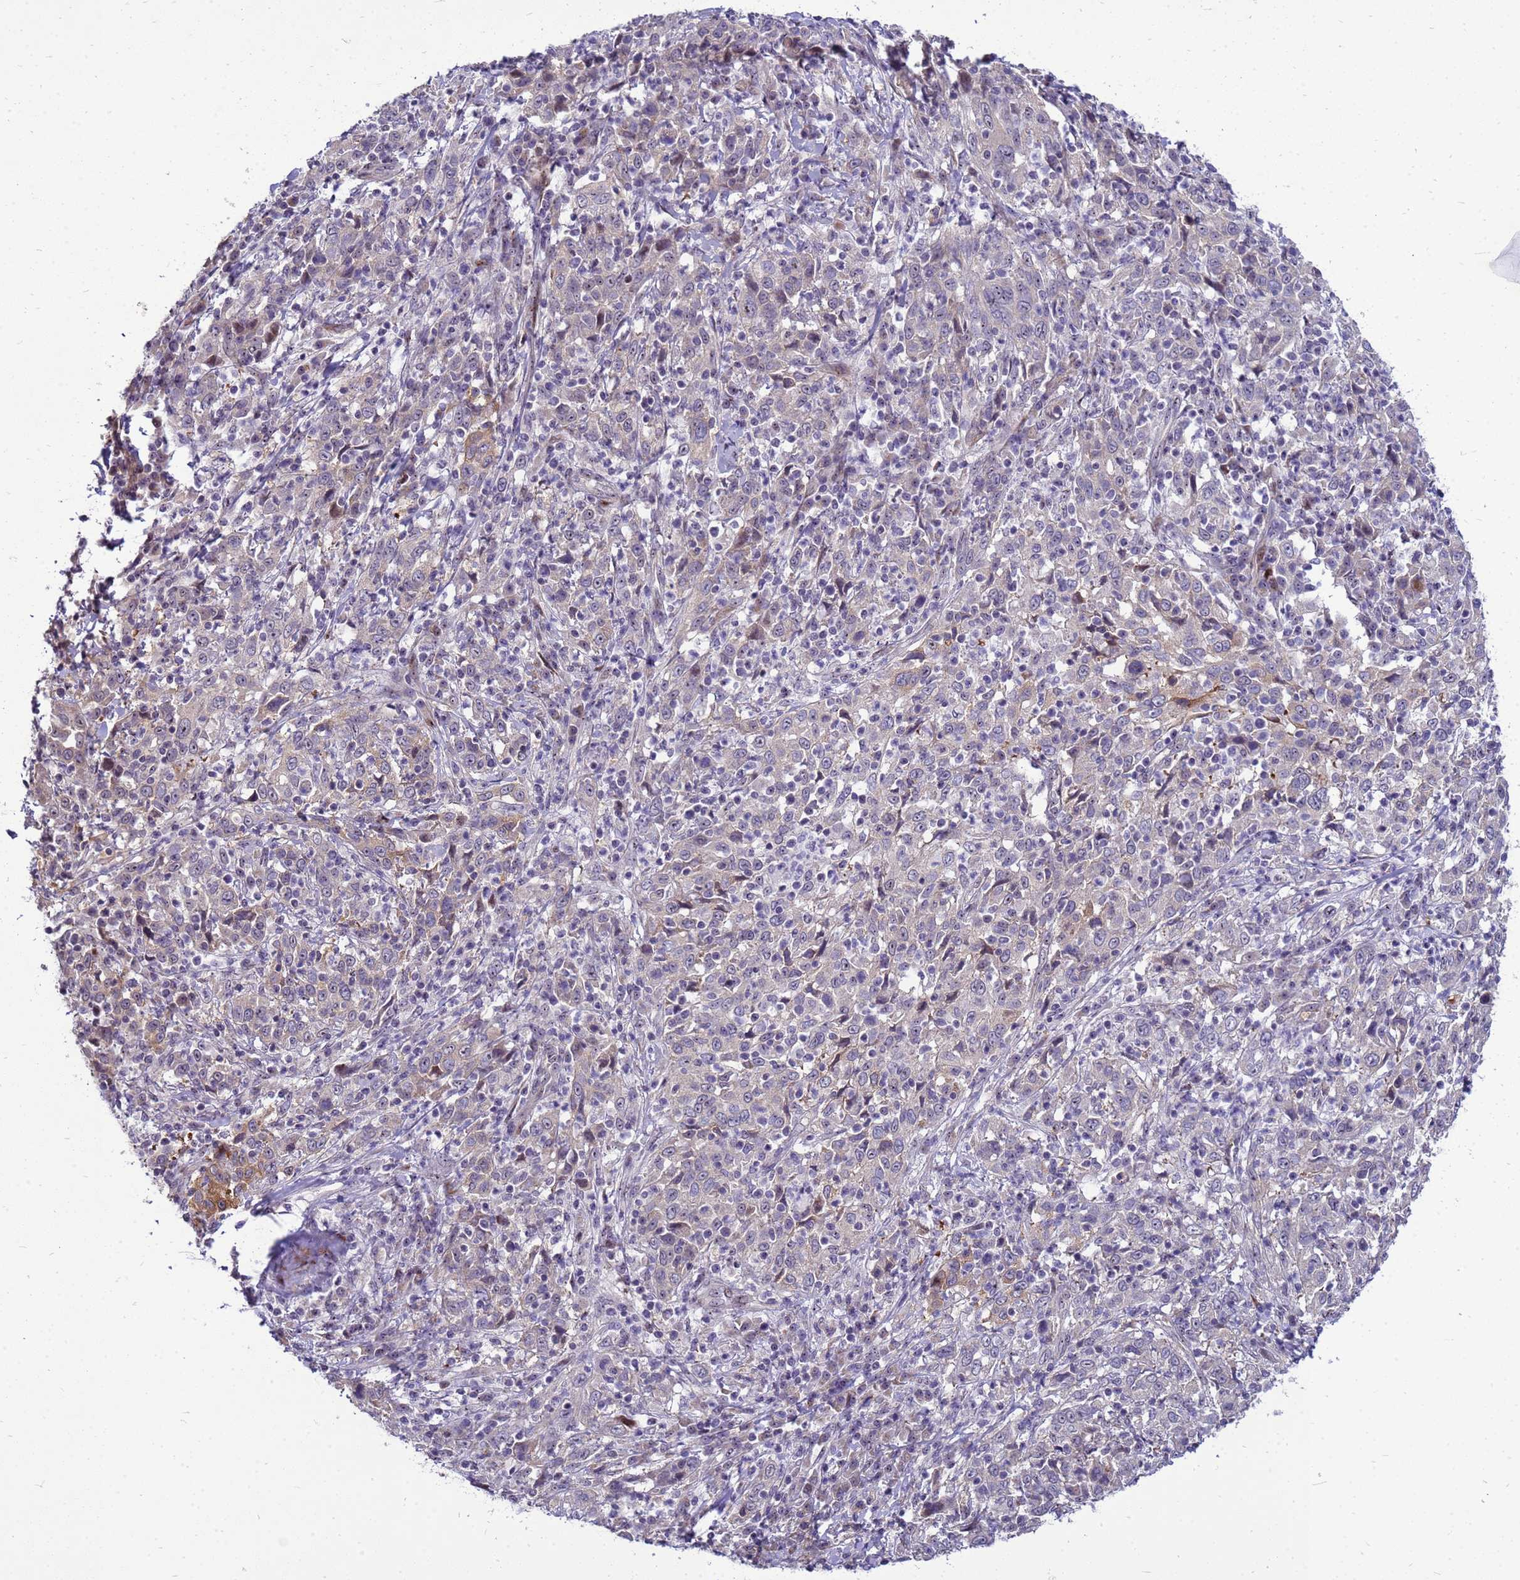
{"staining": {"intensity": "negative", "quantity": "none", "location": "none"}, "tissue": "cervical cancer", "cell_type": "Tumor cells", "image_type": "cancer", "snomed": [{"axis": "morphology", "description": "Squamous cell carcinoma, NOS"}, {"axis": "topography", "description": "Cervix"}], "caption": "An image of human cervical squamous cell carcinoma is negative for staining in tumor cells. (Brightfield microscopy of DAB immunohistochemistry (IHC) at high magnification).", "gene": "RSPO1", "patient": {"sex": "female", "age": 46}}